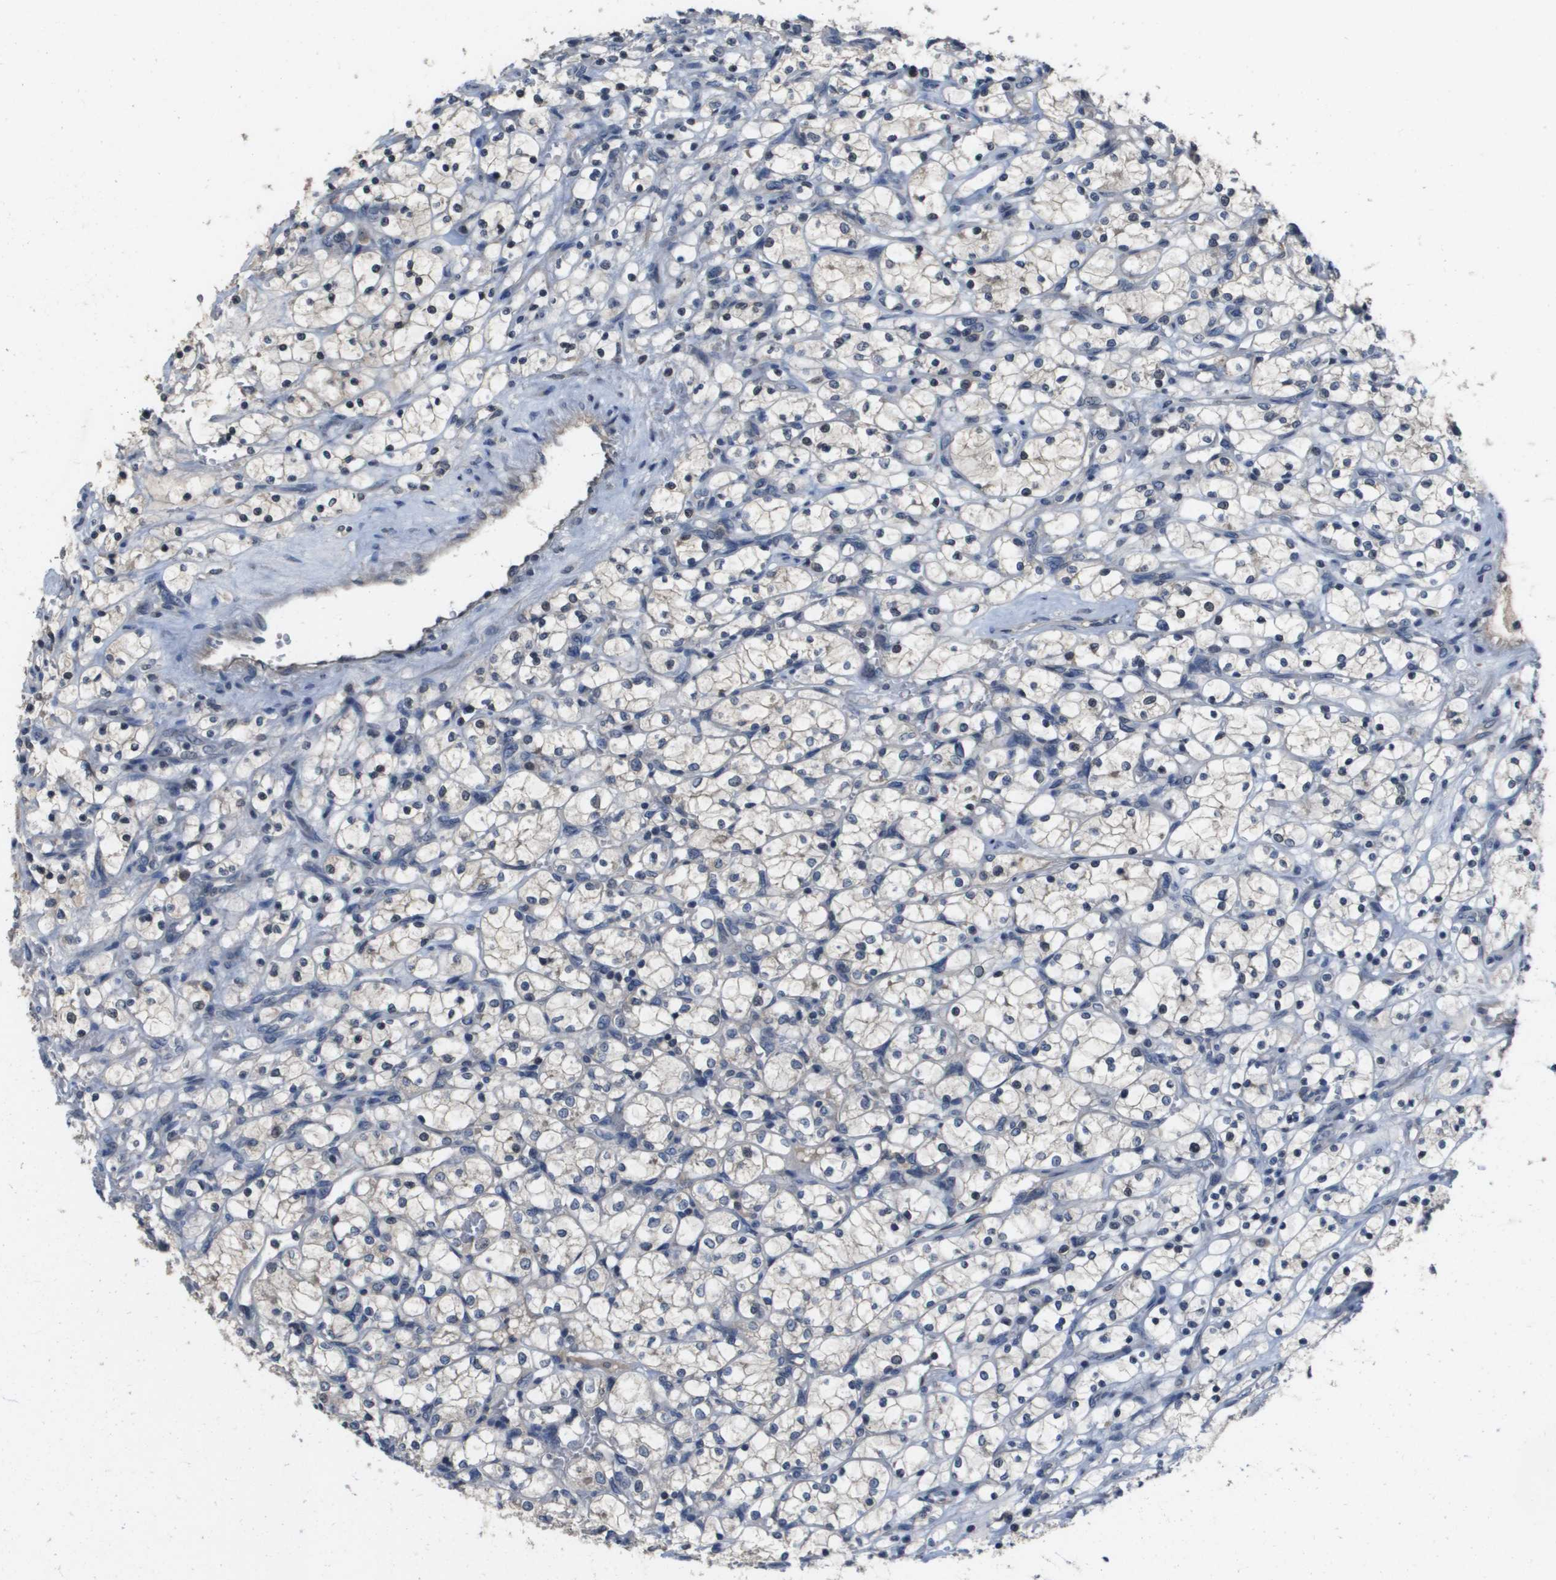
{"staining": {"intensity": "negative", "quantity": "none", "location": "none"}, "tissue": "renal cancer", "cell_type": "Tumor cells", "image_type": "cancer", "snomed": [{"axis": "morphology", "description": "Adenocarcinoma, NOS"}, {"axis": "topography", "description": "Kidney"}], "caption": "This is an IHC photomicrograph of human renal cancer (adenocarcinoma). There is no positivity in tumor cells.", "gene": "CAPN11", "patient": {"sex": "female", "age": 69}}